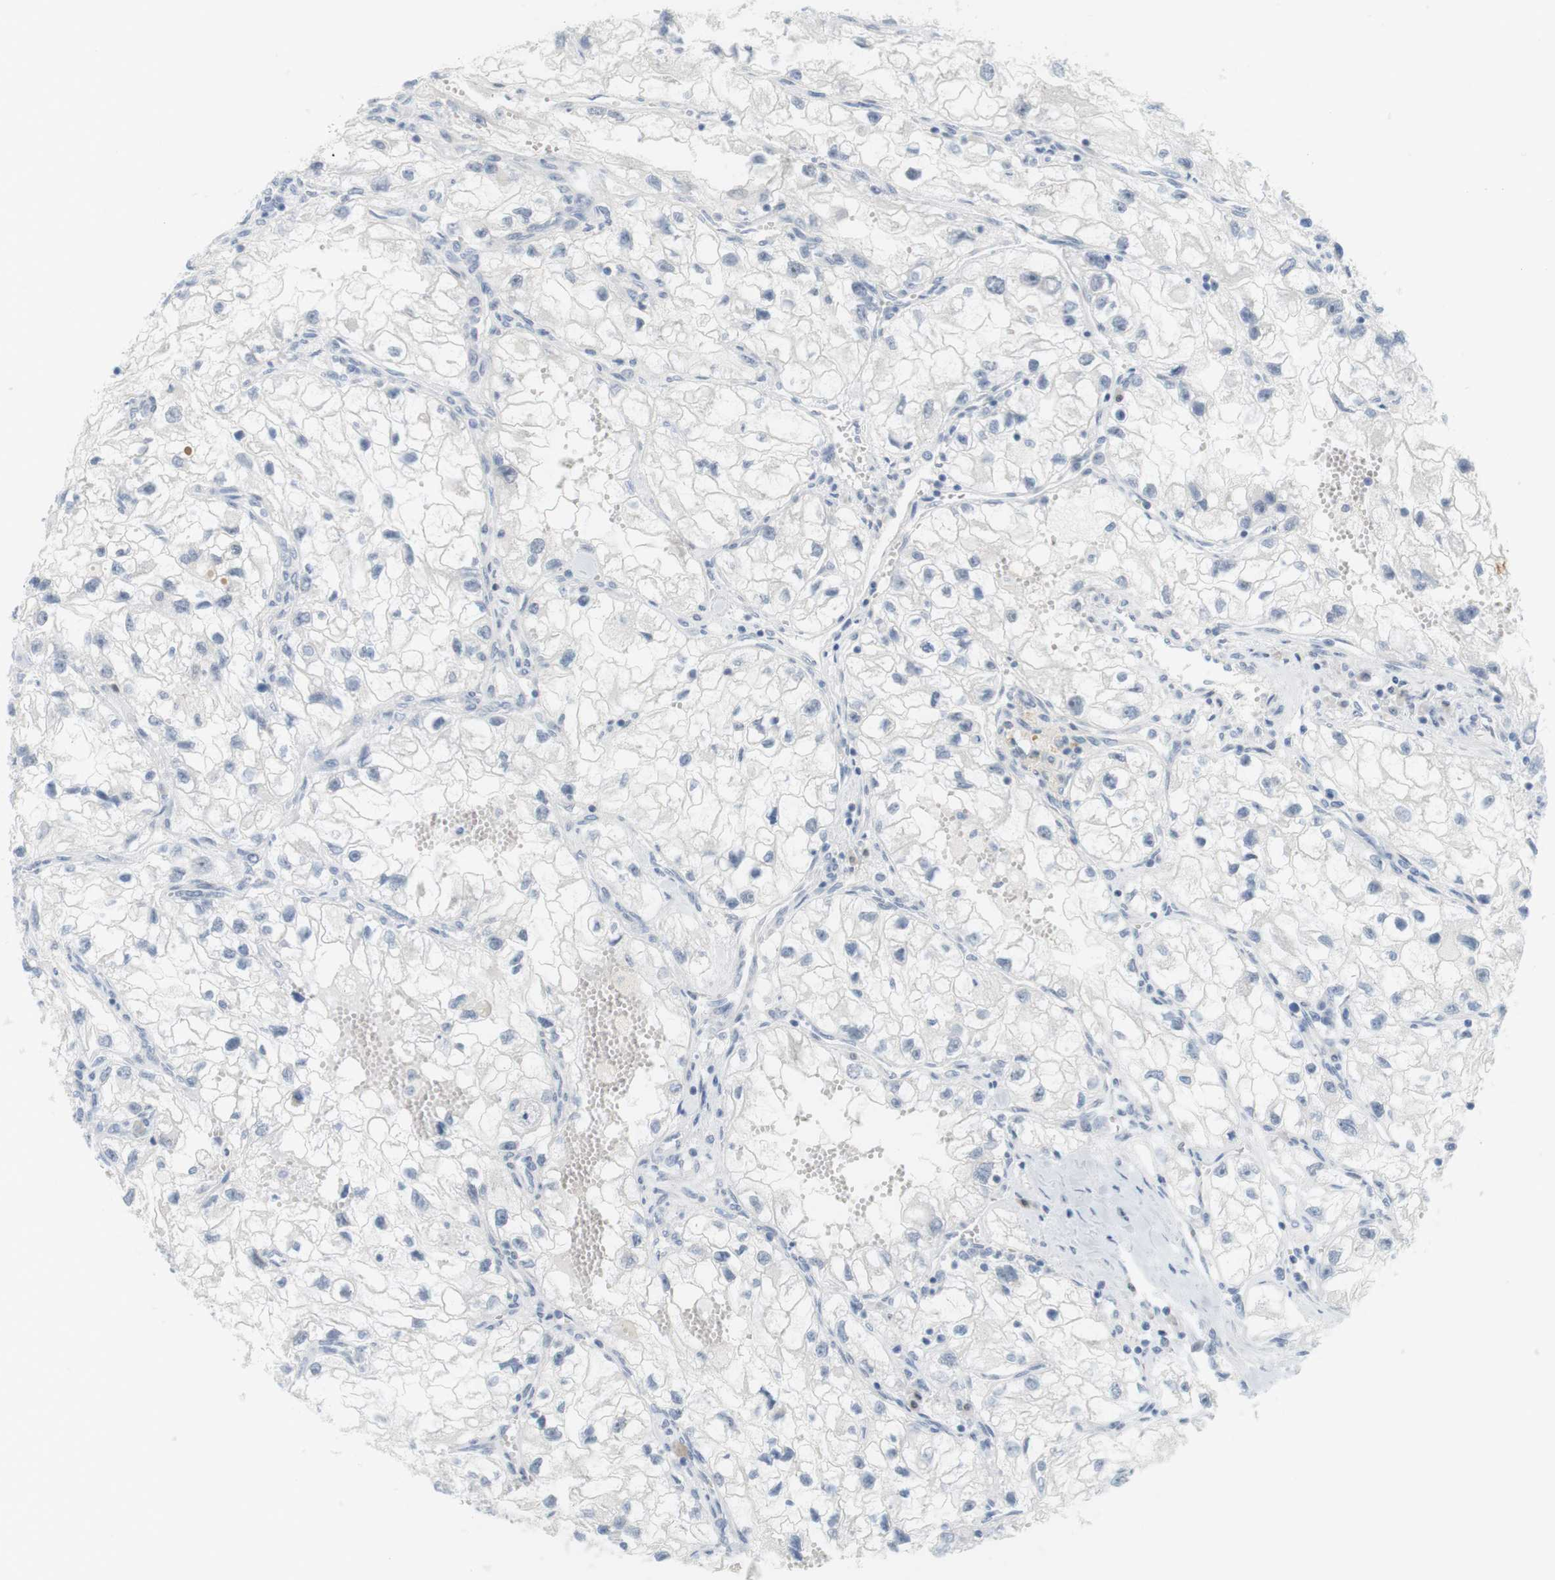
{"staining": {"intensity": "negative", "quantity": "none", "location": "none"}, "tissue": "renal cancer", "cell_type": "Tumor cells", "image_type": "cancer", "snomed": [{"axis": "morphology", "description": "Adenocarcinoma, NOS"}, {"axis": "topography", "description": "Kidney"}], "caption": "Immunohistochemistry (IHC) photomicrograph of neoplastic tissue: human renal adenocarcinoma stained with DAB (3,3'-diaminobenzidine) exhibits no significant protein positivity in tumor cells.", "gene": "CREB3L2", "patient": {"sex": "female", "age": 70}}